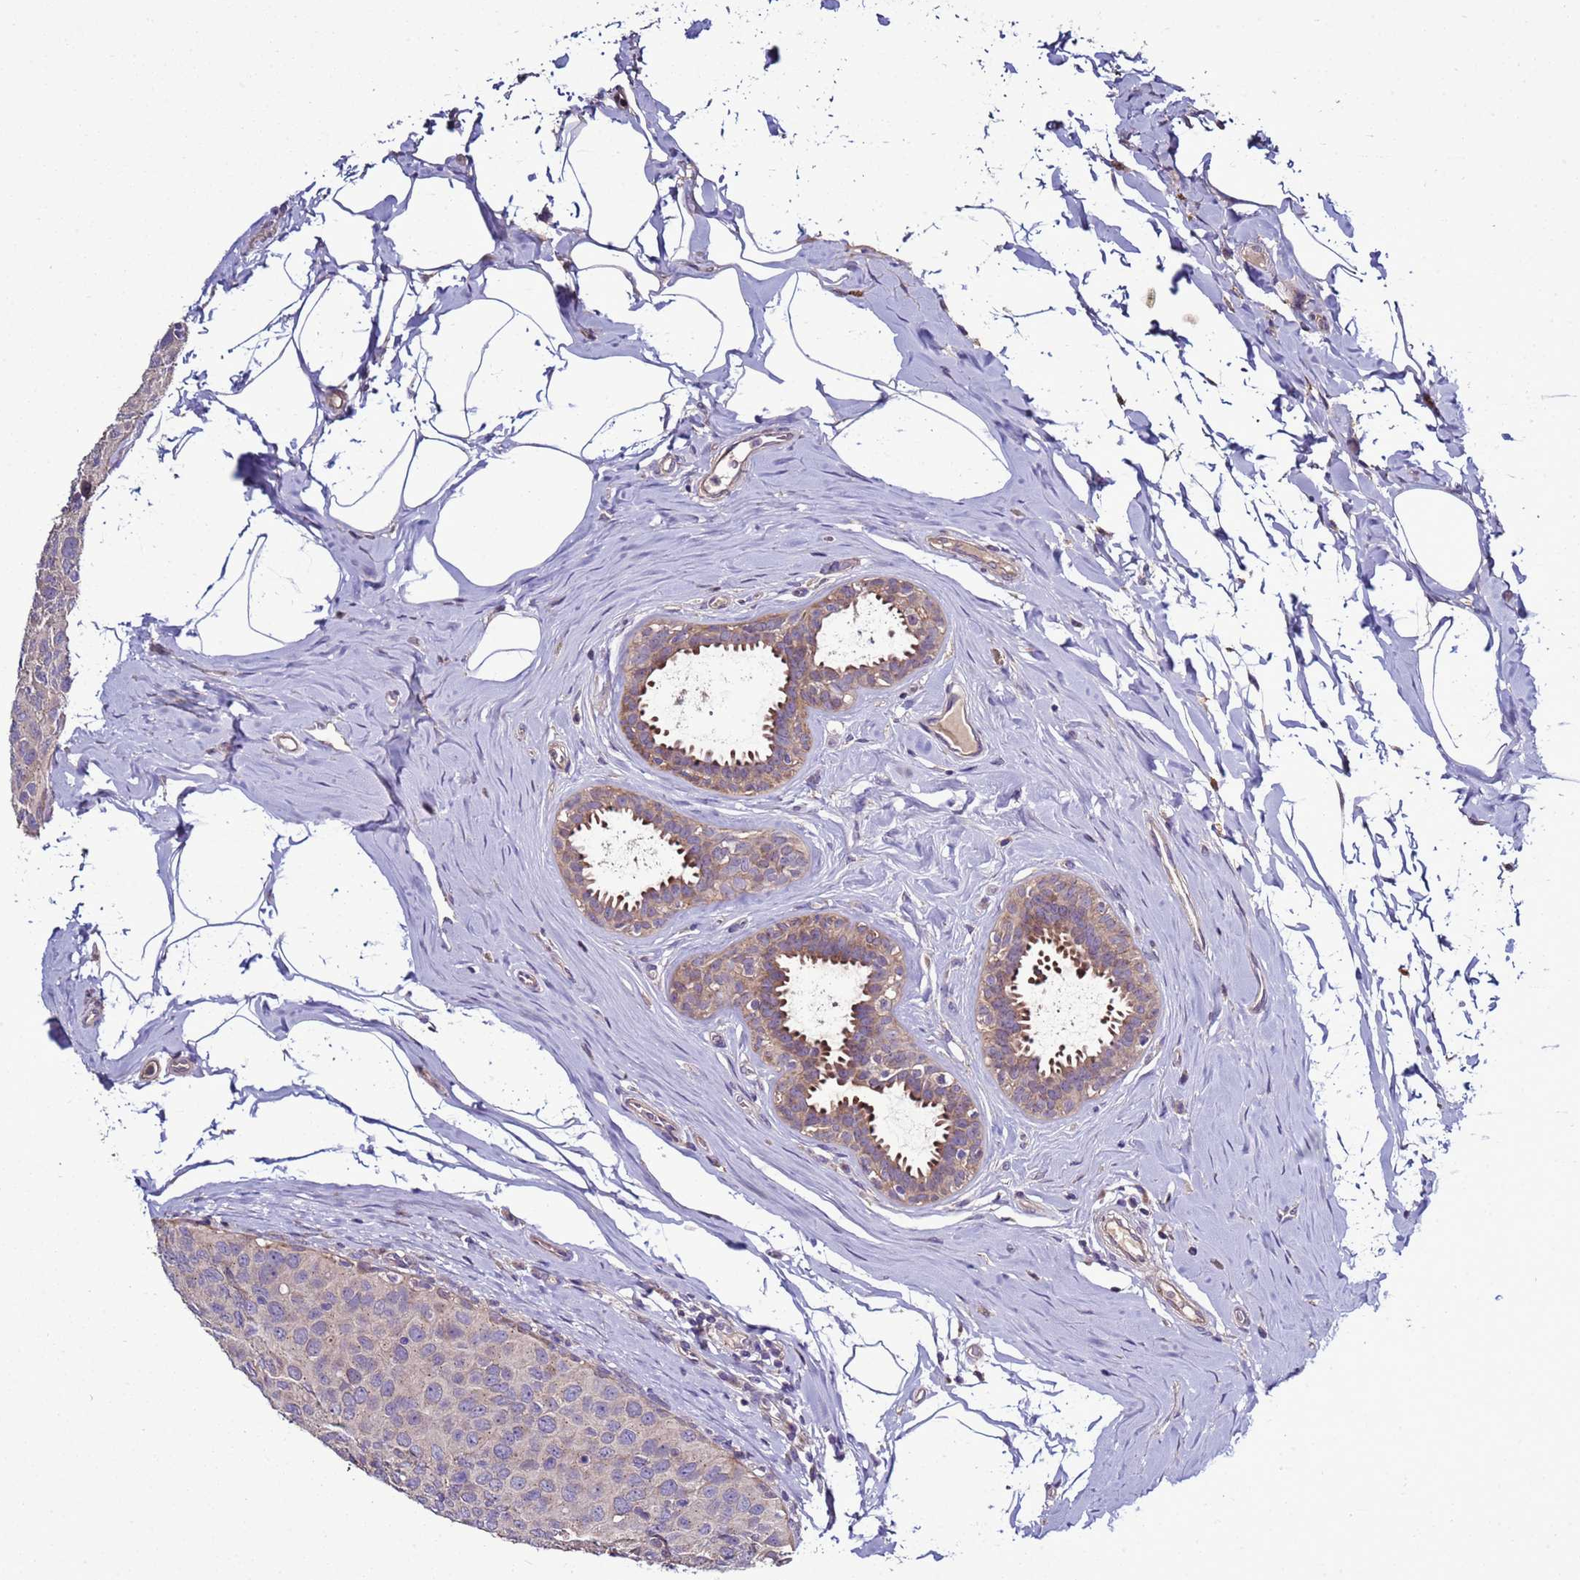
{"staining": {"intensity": "negative", "quantity": "none", "location": "none"}, "tissue": "breast cancer", "cell_type": "Tumor cells", "image_type": "cancer", "snomed": [{"axis": "morphology", "description": "Duct carcinoma"}, {"axis": "topography", "description": "Breast"}], "caption": "Immunohistochemical staining of human invasive ductal carcinoma (breast) exhibits no significant positivity in tumor cells. (Immunohistochemistry (ihc), brightfield microscopy, high magnification).", "gene": "RABL2B", "patient": {"sex": "female", "age": 55}}